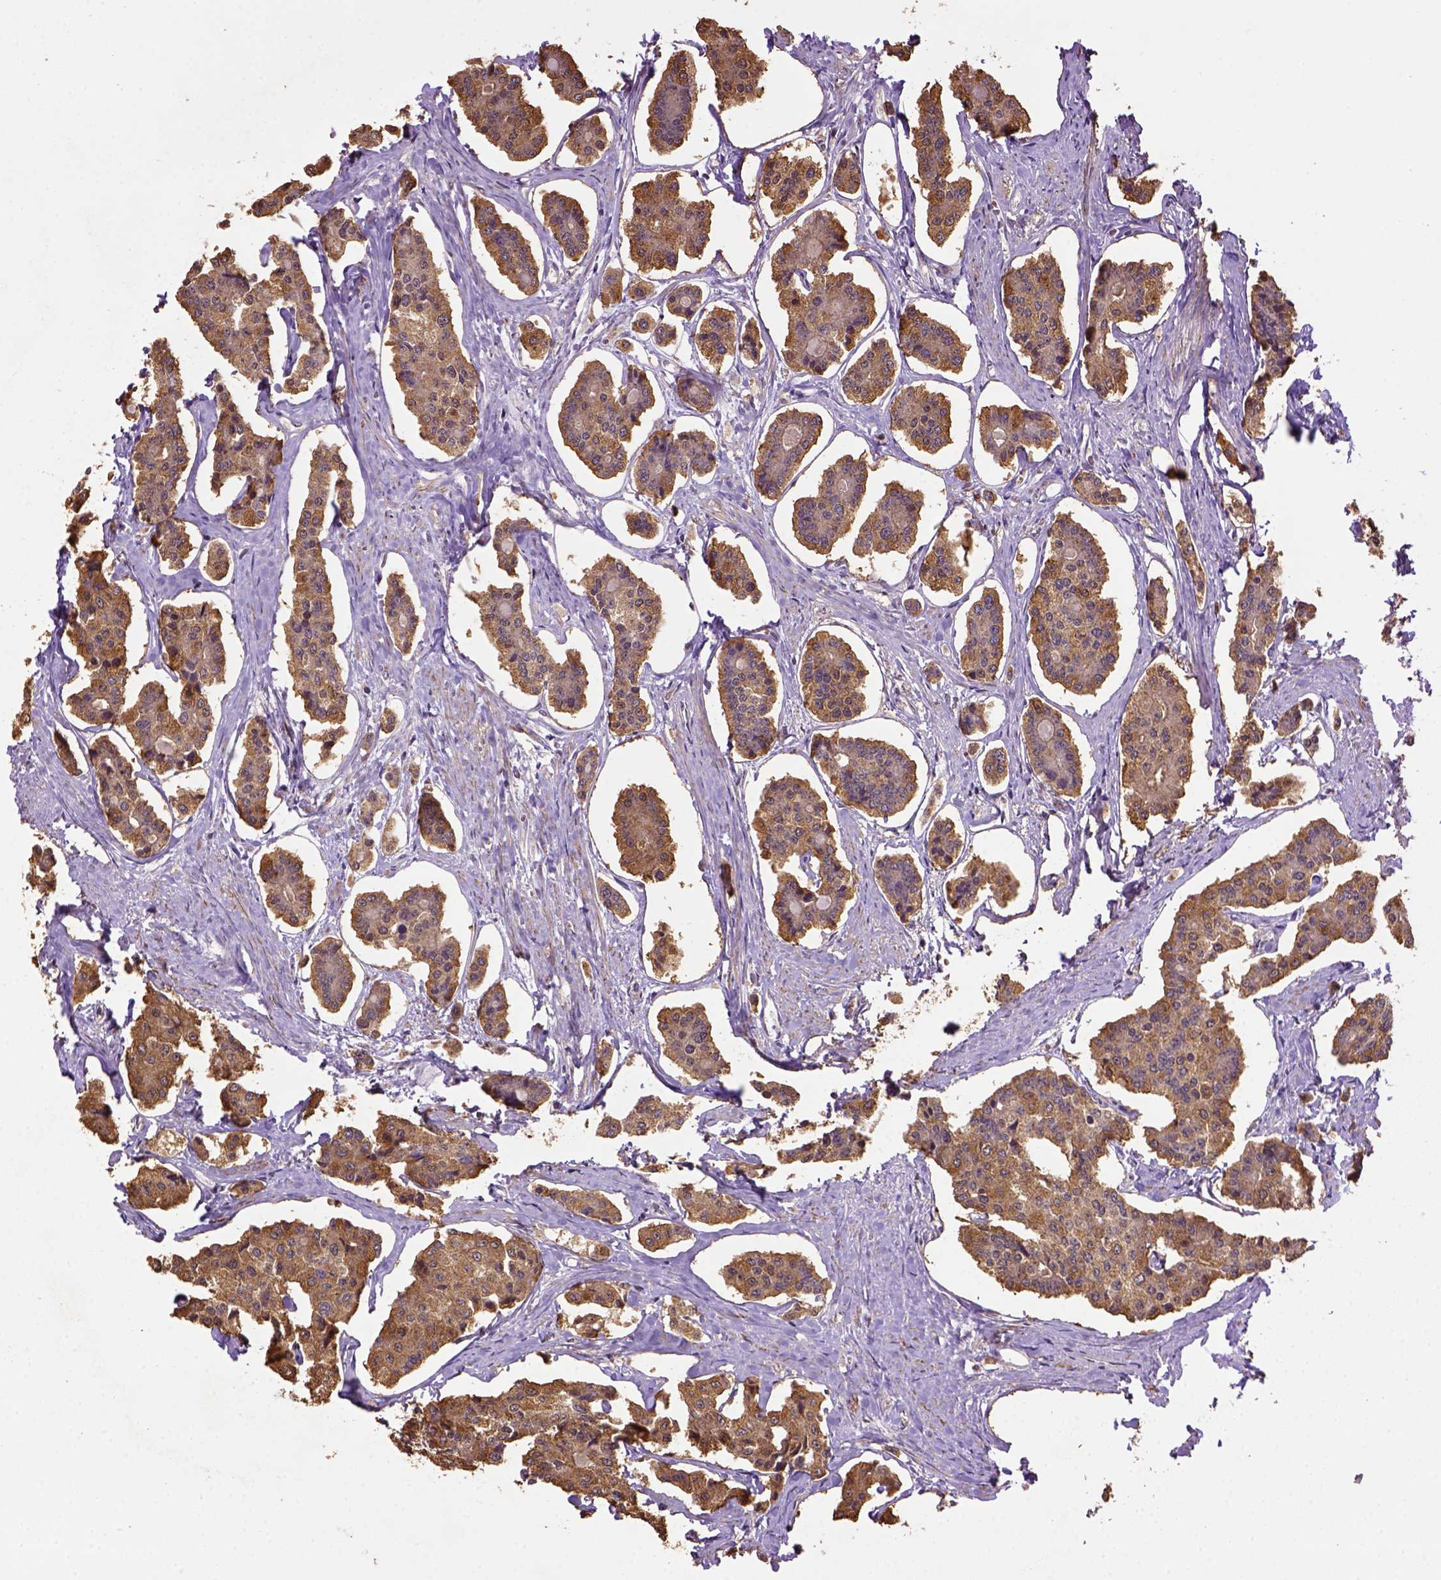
{"staining": {"intensity": "moderate", "quantity": "25%-75%", "location": "cytoplasmic/membranous"}, "tissue": "carcinoid", "cell_type": "Tumor cells", "image_type": "cancer", "snomed": [{"axis": "morphology", "description": "Carcinoid, malignant, NOS"}, {"axis": "topography", "description": "Small intestine"}], "caption": "This micrograph displays immunohistochemistry staining of human malignant carcinoid, with medium moderate cytoplasmic/membranous staining in about 25%-75% of tumor cells.", "gene": "WDR17", "patient": {"sex": "female", "age": 65}}